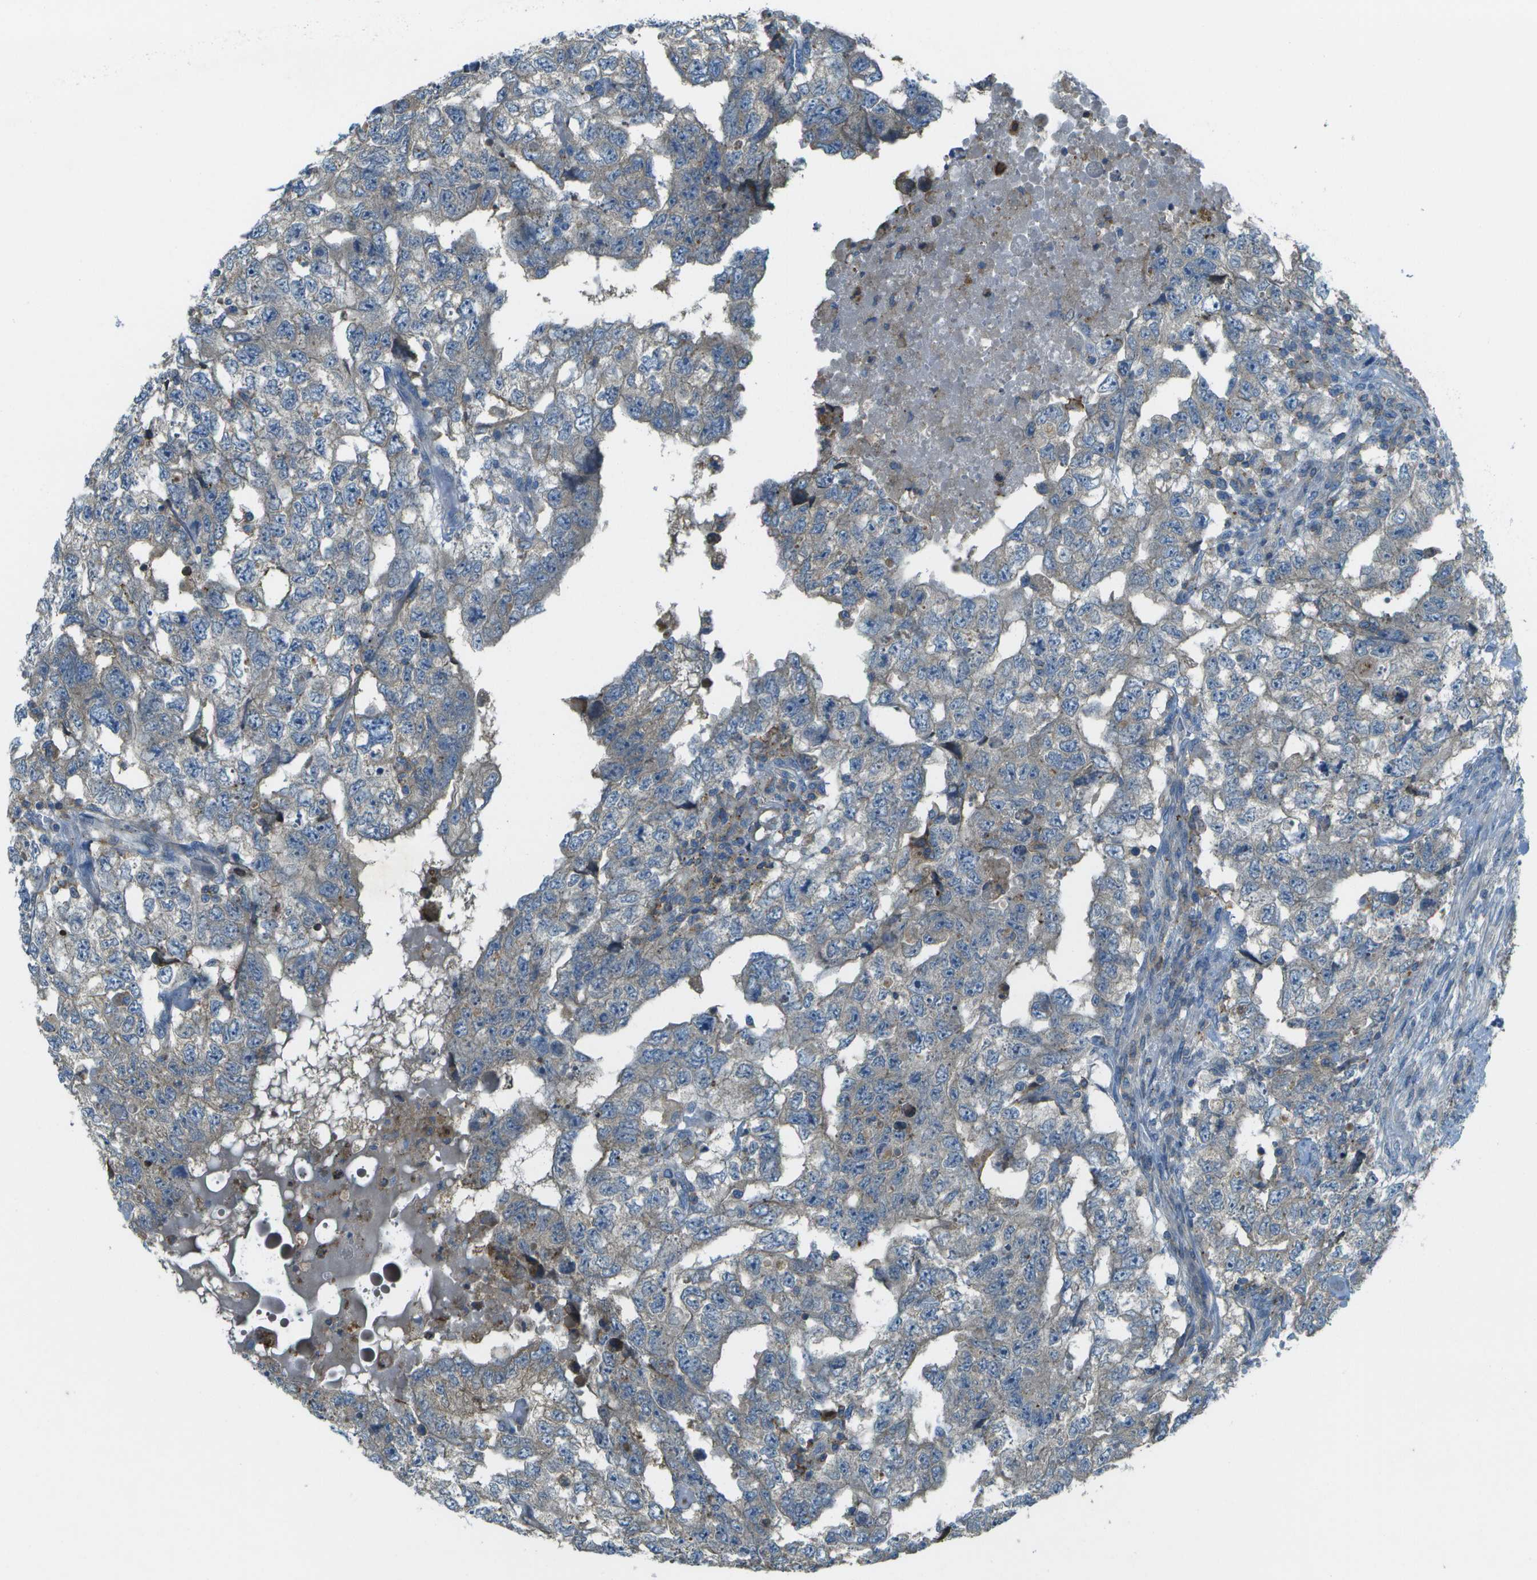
{"staining": {"intensity": "weak", "quantity": "<25%", "location": "cytoplasmic/membranous"}, "tissue": "testis cancer", "cell_type": "Tumor cells", "image_type": "cancer", "snomed": [{"axis": "morphology", "description": "Carcinoma, Embryonal, NOS"}, {"axis": "topography", "description": "Testis"}], "caption": "The IHC photomicrograph has no significant staining in tumor cells of embryonal carcinoma (testis) tissue.", "gene": "LRRC66", "patient": {"sex": "male", "age": 36}}